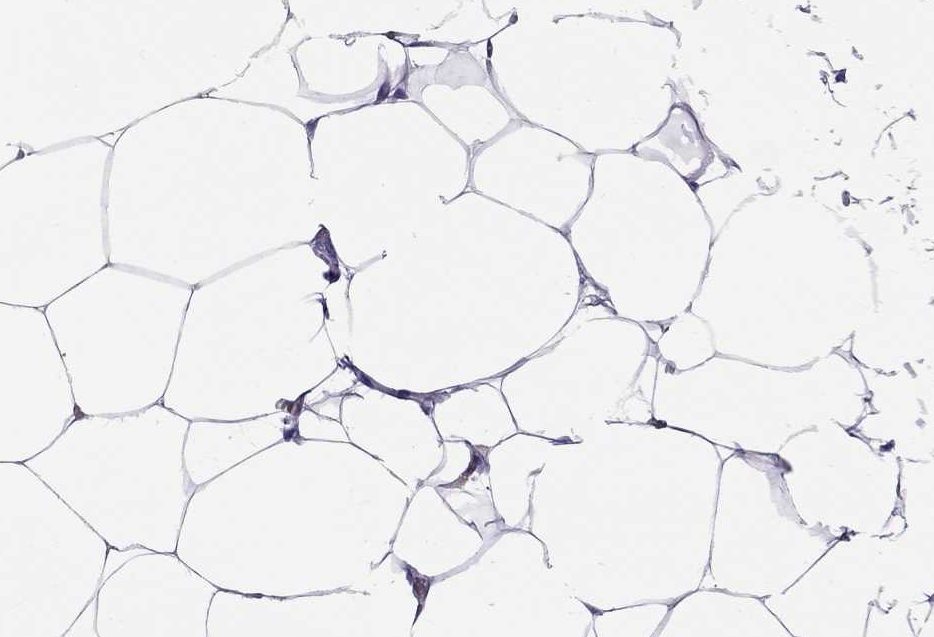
{"staining": {"intensity": "negative", "quantity": "none", "location": "none"}, "tissue": "adipose tissue", "cell_type": "Adipocytes", "image_type": "normal", "snomed": [{"axis": "morphology", "description": "Normal tissue, NOS"}, {"axis": "topography", "description": "Adipose tissue"}], "caption": "This is an IHC photomicrograph of unremarkable human adipose tissue. There is no expression in adipocytes.", "gene": "CHRNB3", "patient": {"sex": "male", "age": 57}}